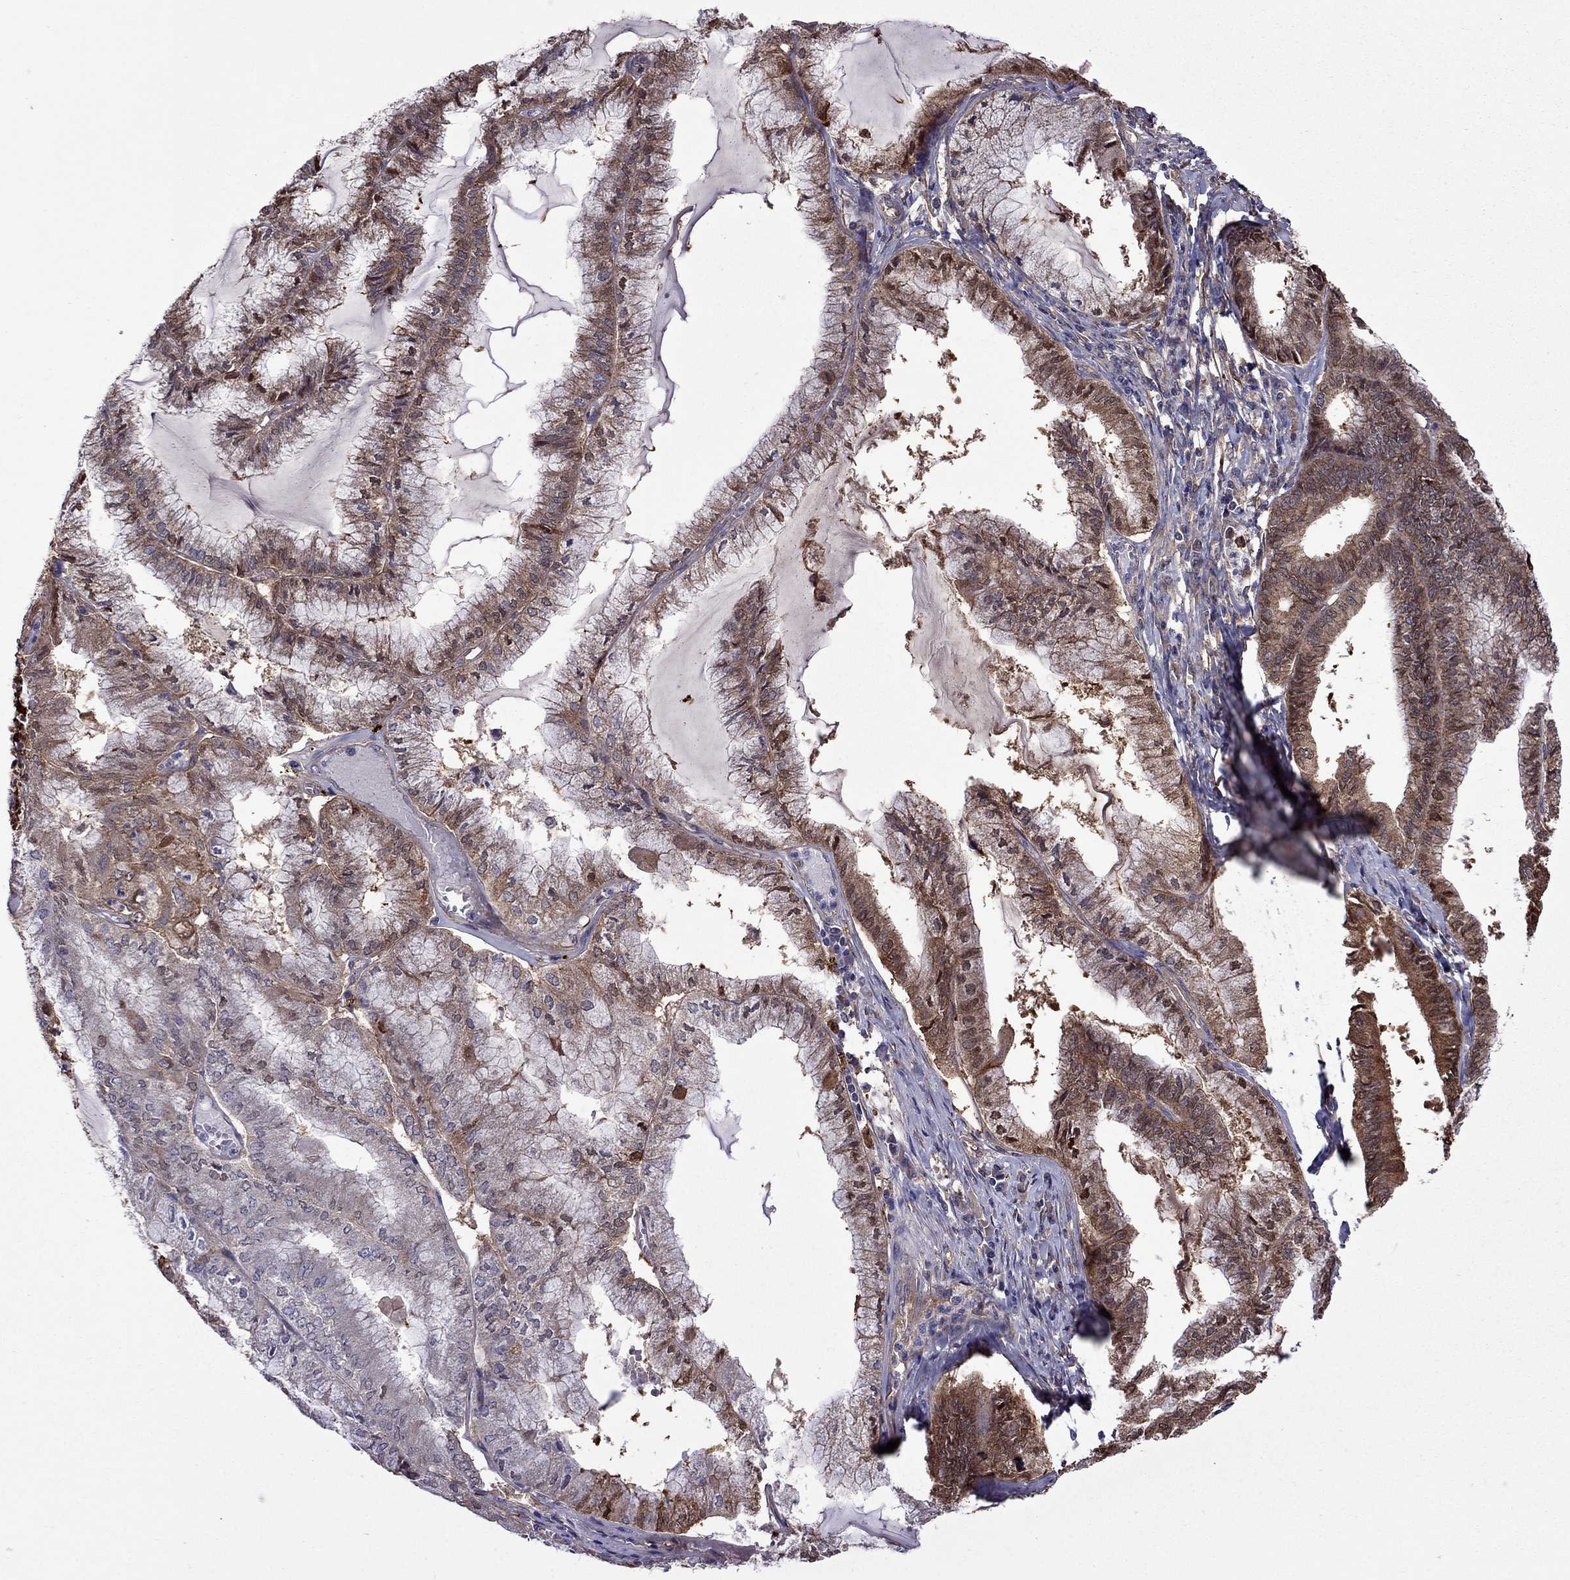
{"staining": {"intensity": "moderate", "quantity": ">75%", "location": "cytoplasmic/membranous"}, "tissue": "endometrial cancer", "cell_type": "Tumor cells", "image_type": "cancer", "snomed": [{"axis": "morphology", "description": "Carcinoma, NOS"}, {"axis": "topography", "description": "Endometrium"}], "caption": "The photomicrograph exhibits staining of endometrial carcinoma, revealing moderate cytoplasmic/membranous protein positivity (brown color) within tumor cells.", "gene": "ITGB1", "patient": {"sex": "female", "age": 62}}